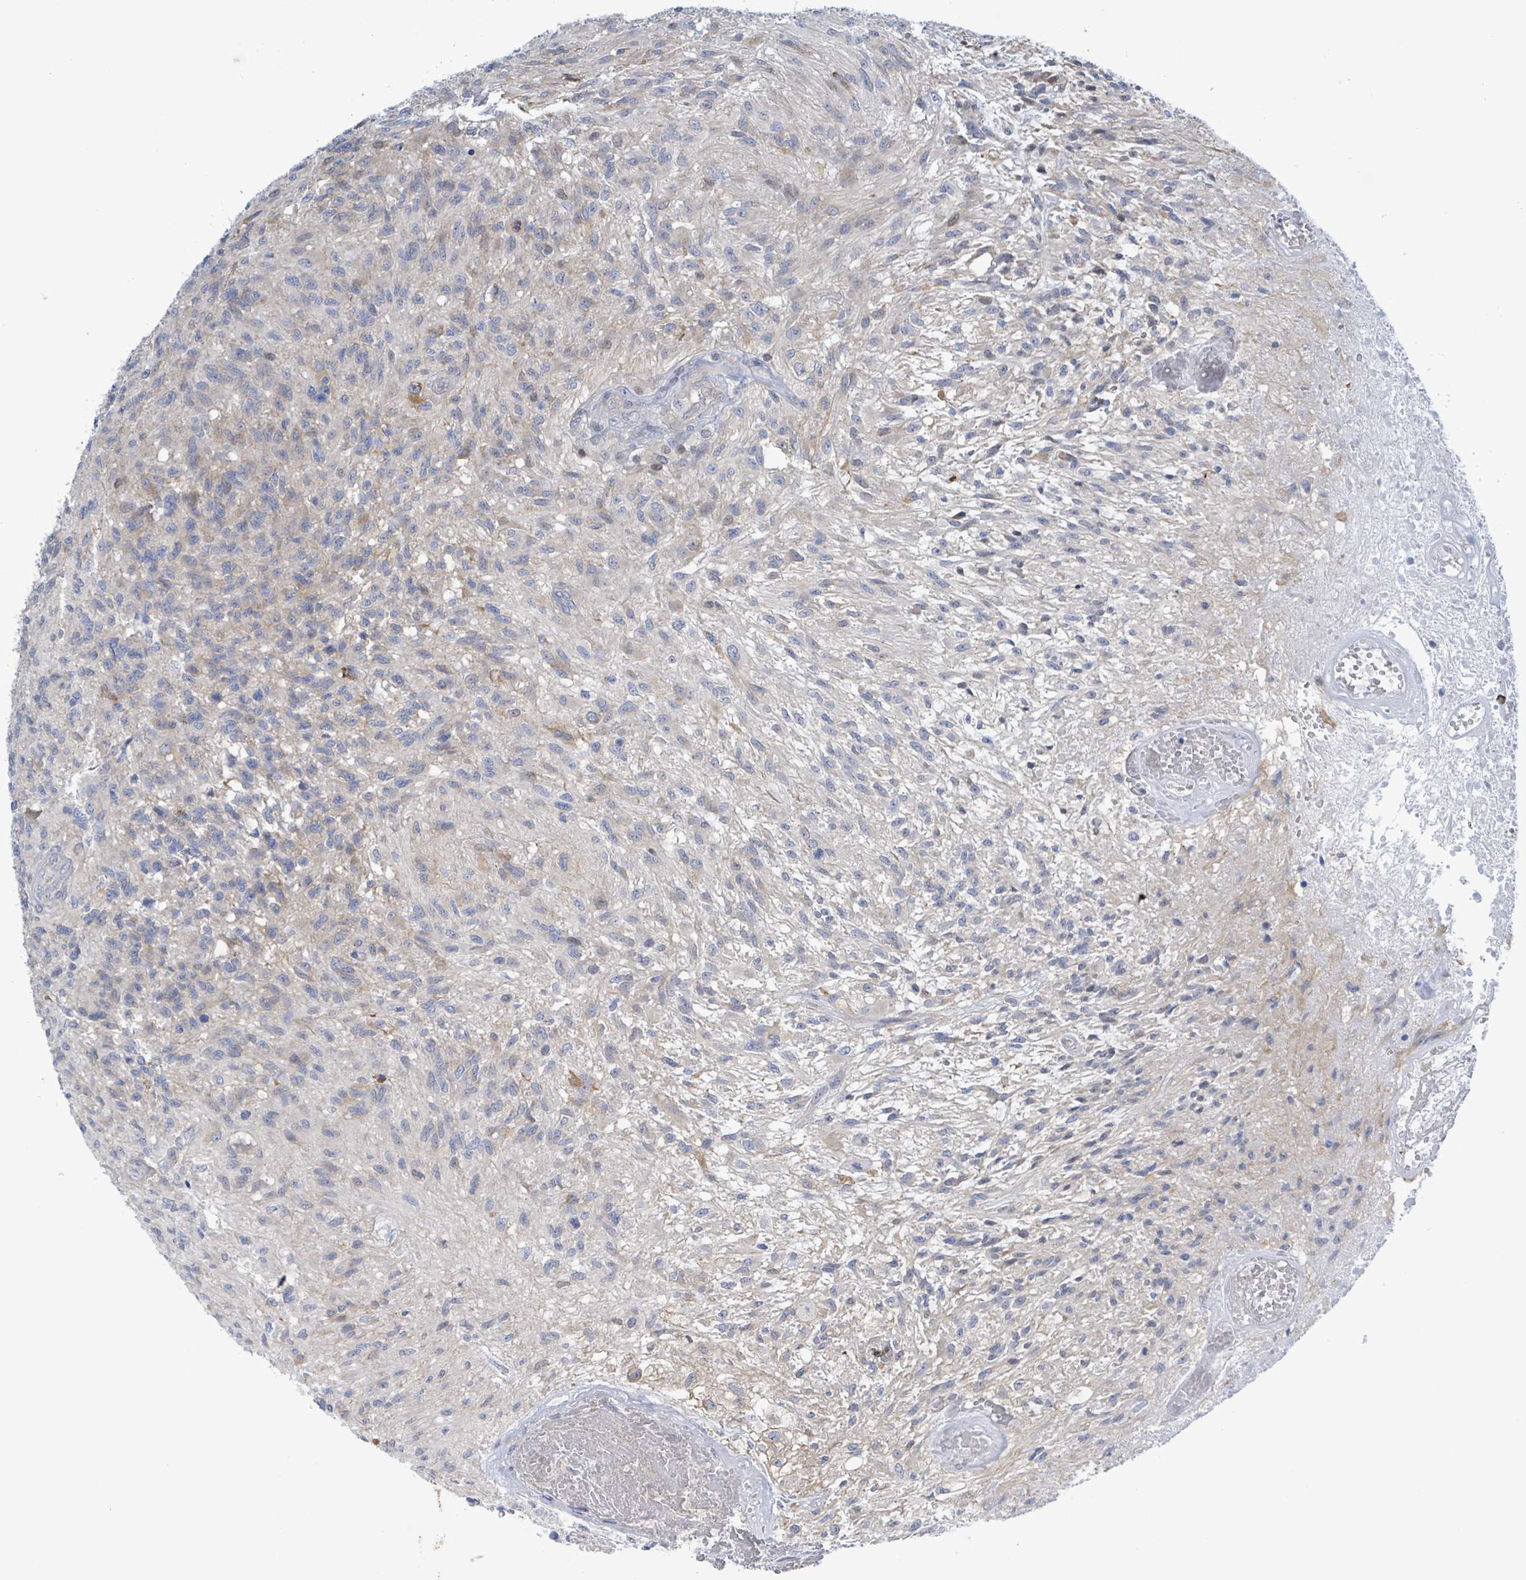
{"staining": {"intensity": "negative", "quantity": "none", "location": "none"}, "tissue": "glioma", "cell_type": "Tumor cells", "image_type": "cancer", "snomed": [{"axis": "morphology", "description": "Glioma, malignant, High grade"}, {"axis": "topography", "description": "Brain"}], "caption": "Tumor cells are negative for brown protein staining in malignant glioma (high-grade).", "gene": "DGKZ", "patient": {"sex": "male", "age": 56}}